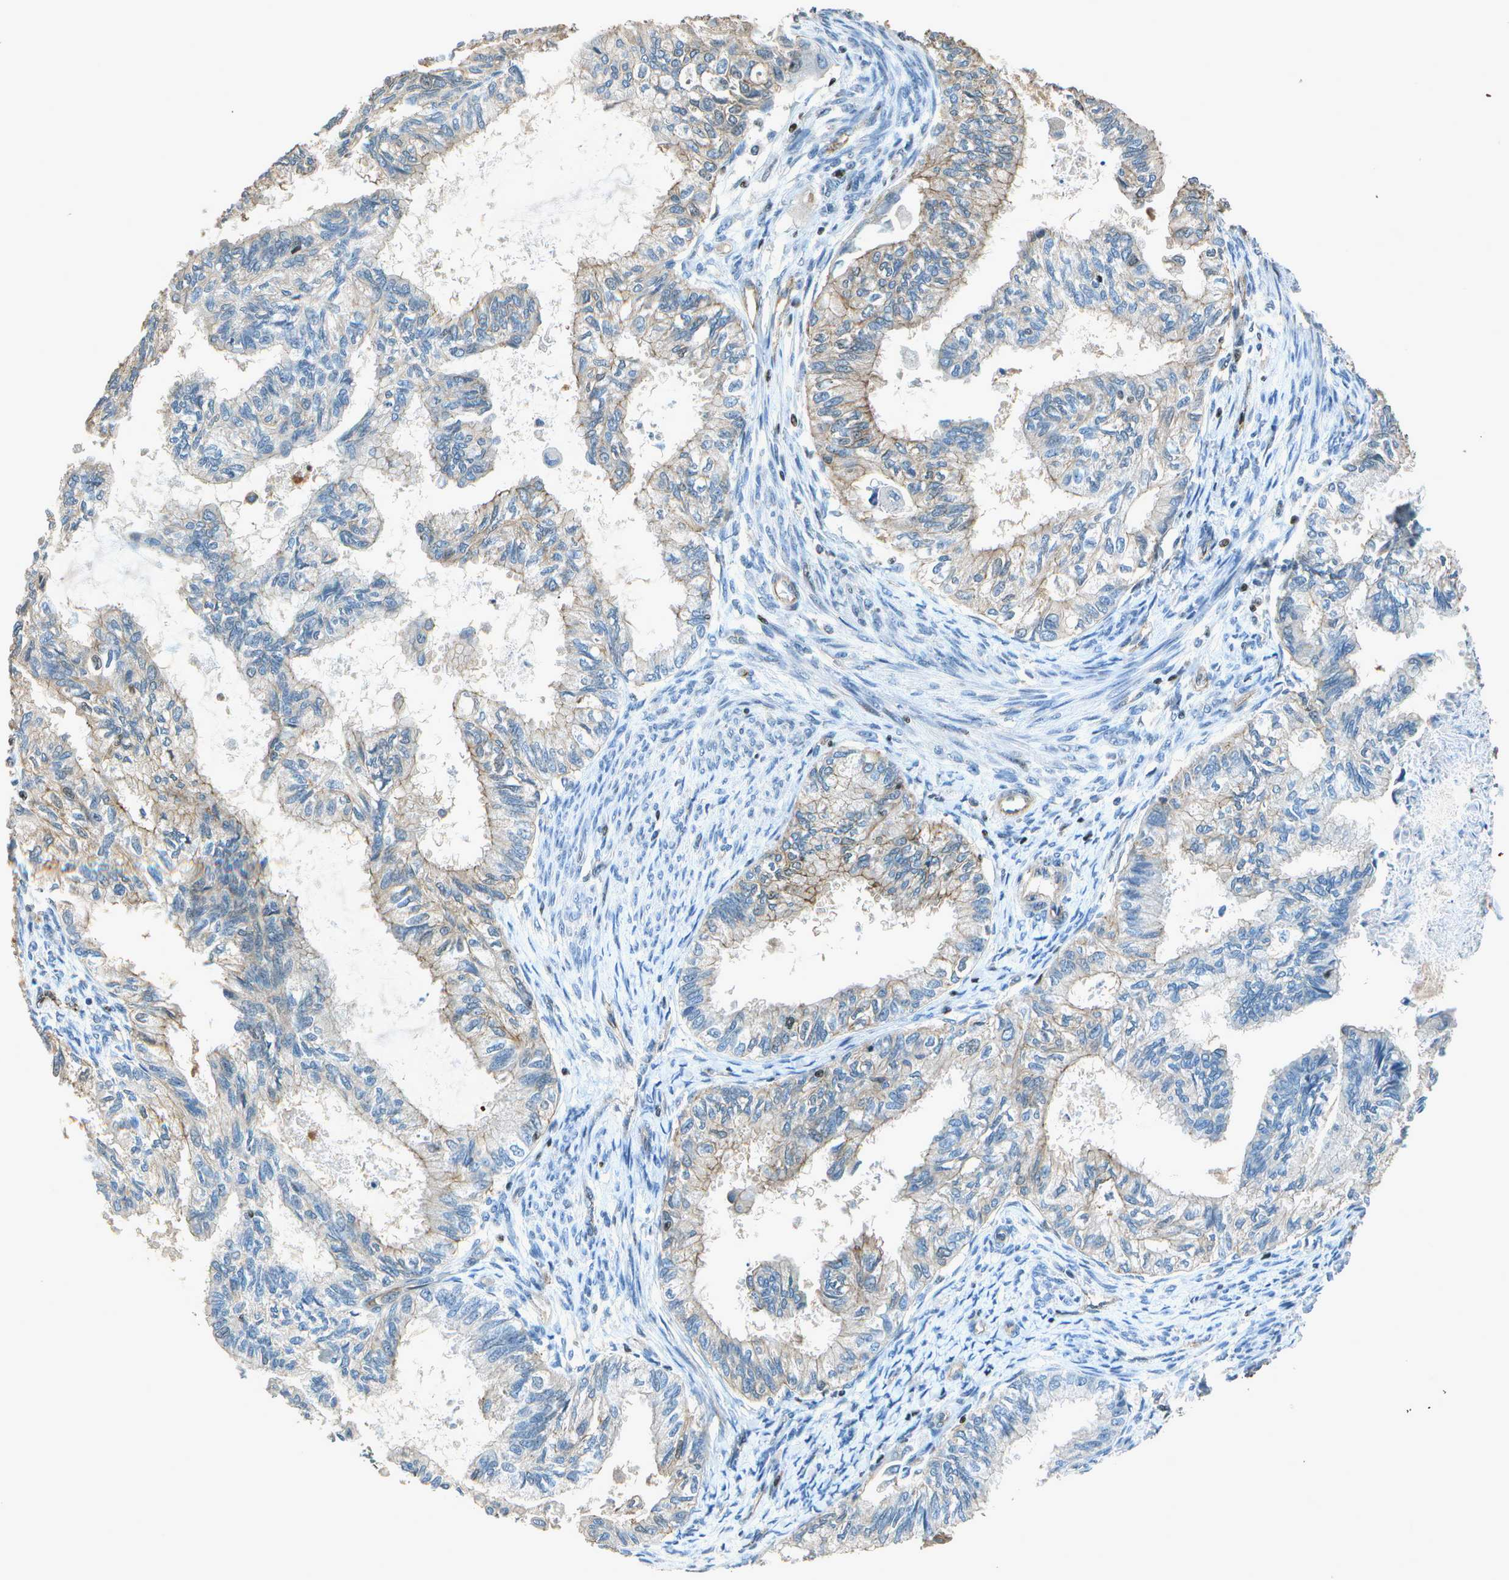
{"staining": {"intensity": "moderate", "quantity": "25%-75%", "location": "cytoplasmic/membranous"}, "tissue": "cervical cancer", "cell_type": "Tumor cells", "image_type": "cancer", "snomed": [{"axis": "morphology", "description": "Normal tissue, NOS"}, {"axis": "morphology", "description": "Adenocarcinoma, NOS"}, {"axis": "topography", "description": "Cervix"}, {"axis": "topography", "description": "Endometrium"}], "caption": "Adenocarcinoma (cervical) was stained to show a protein in brown. There is medium levels of moderate cytoplasmic/membranous staining in approximately 25%-75% of tumor cells.", "gene": "PDLIM1", "patient": {"sex": "female", "age": 86}}